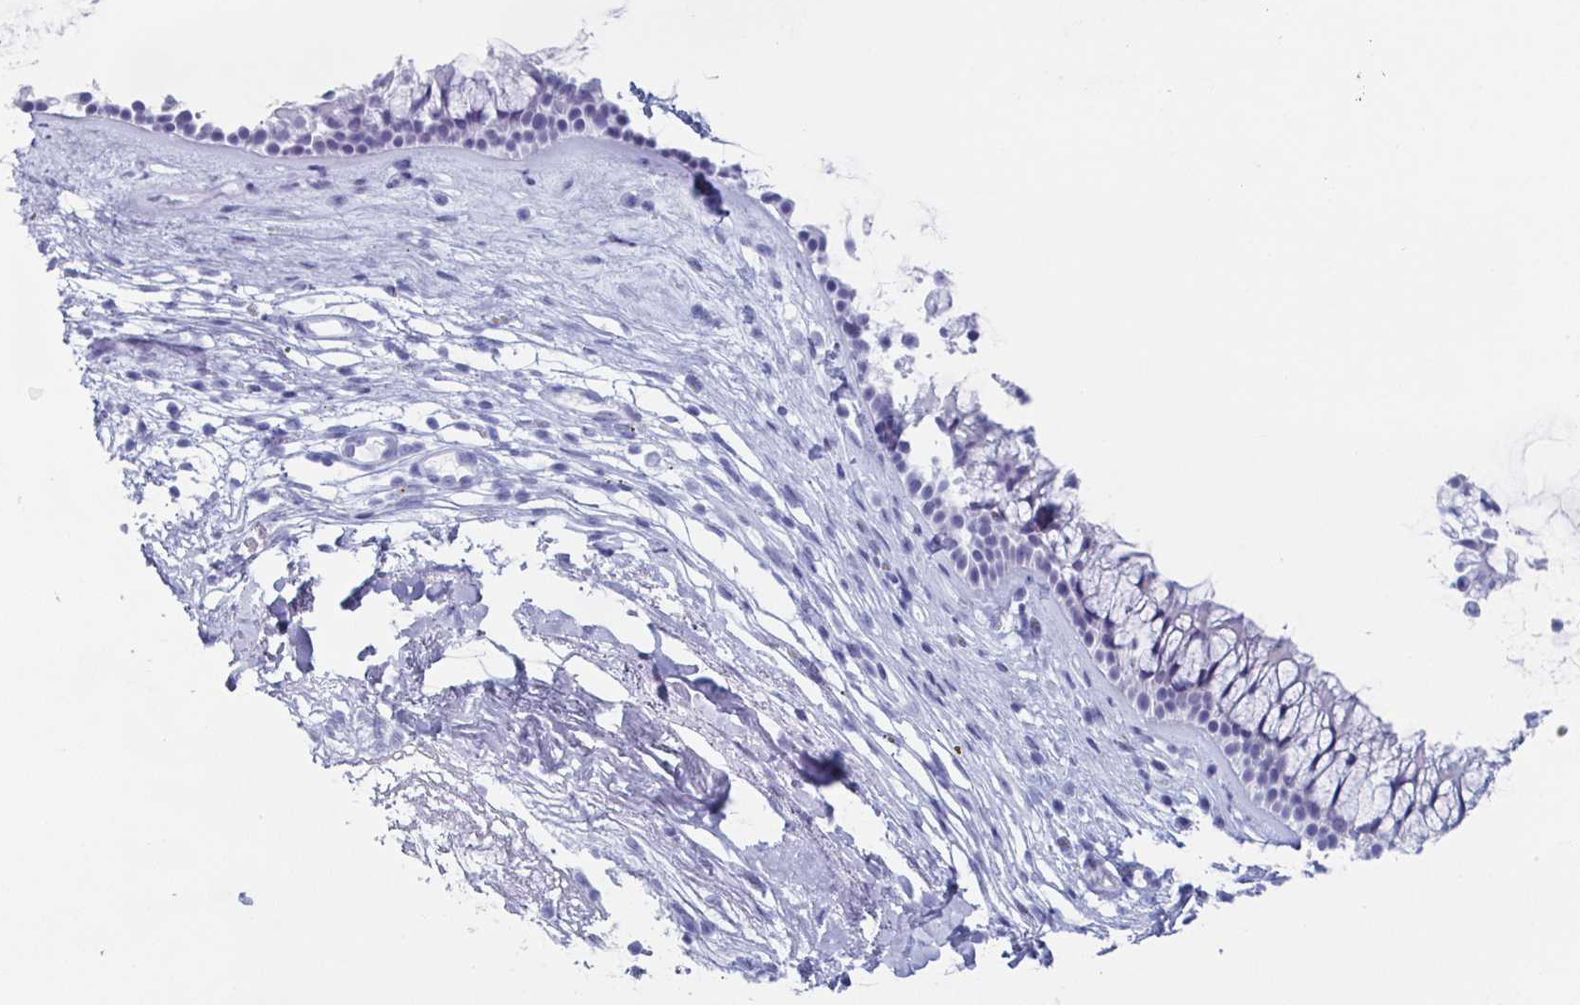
{"staining": {"intensity": "negative", "quantity": "none", "location": "none"}, "tissue": "nasopharynx", "cell_type": "Respiratory epithelial cells", "image_type": "normal", "snomed": [{"axis": "morphology", "description": "Normal tissue, NOS"}, {"axis": "topography", "description": "Nasopharynx"}], "caption": "The photomicrograph shows no significant staining in respiratory epithelial cells of nasopharynx. Nuclei are stained in blue.", "gene": "ZFP64", "patient": {"sex": "female", "age": 75}}